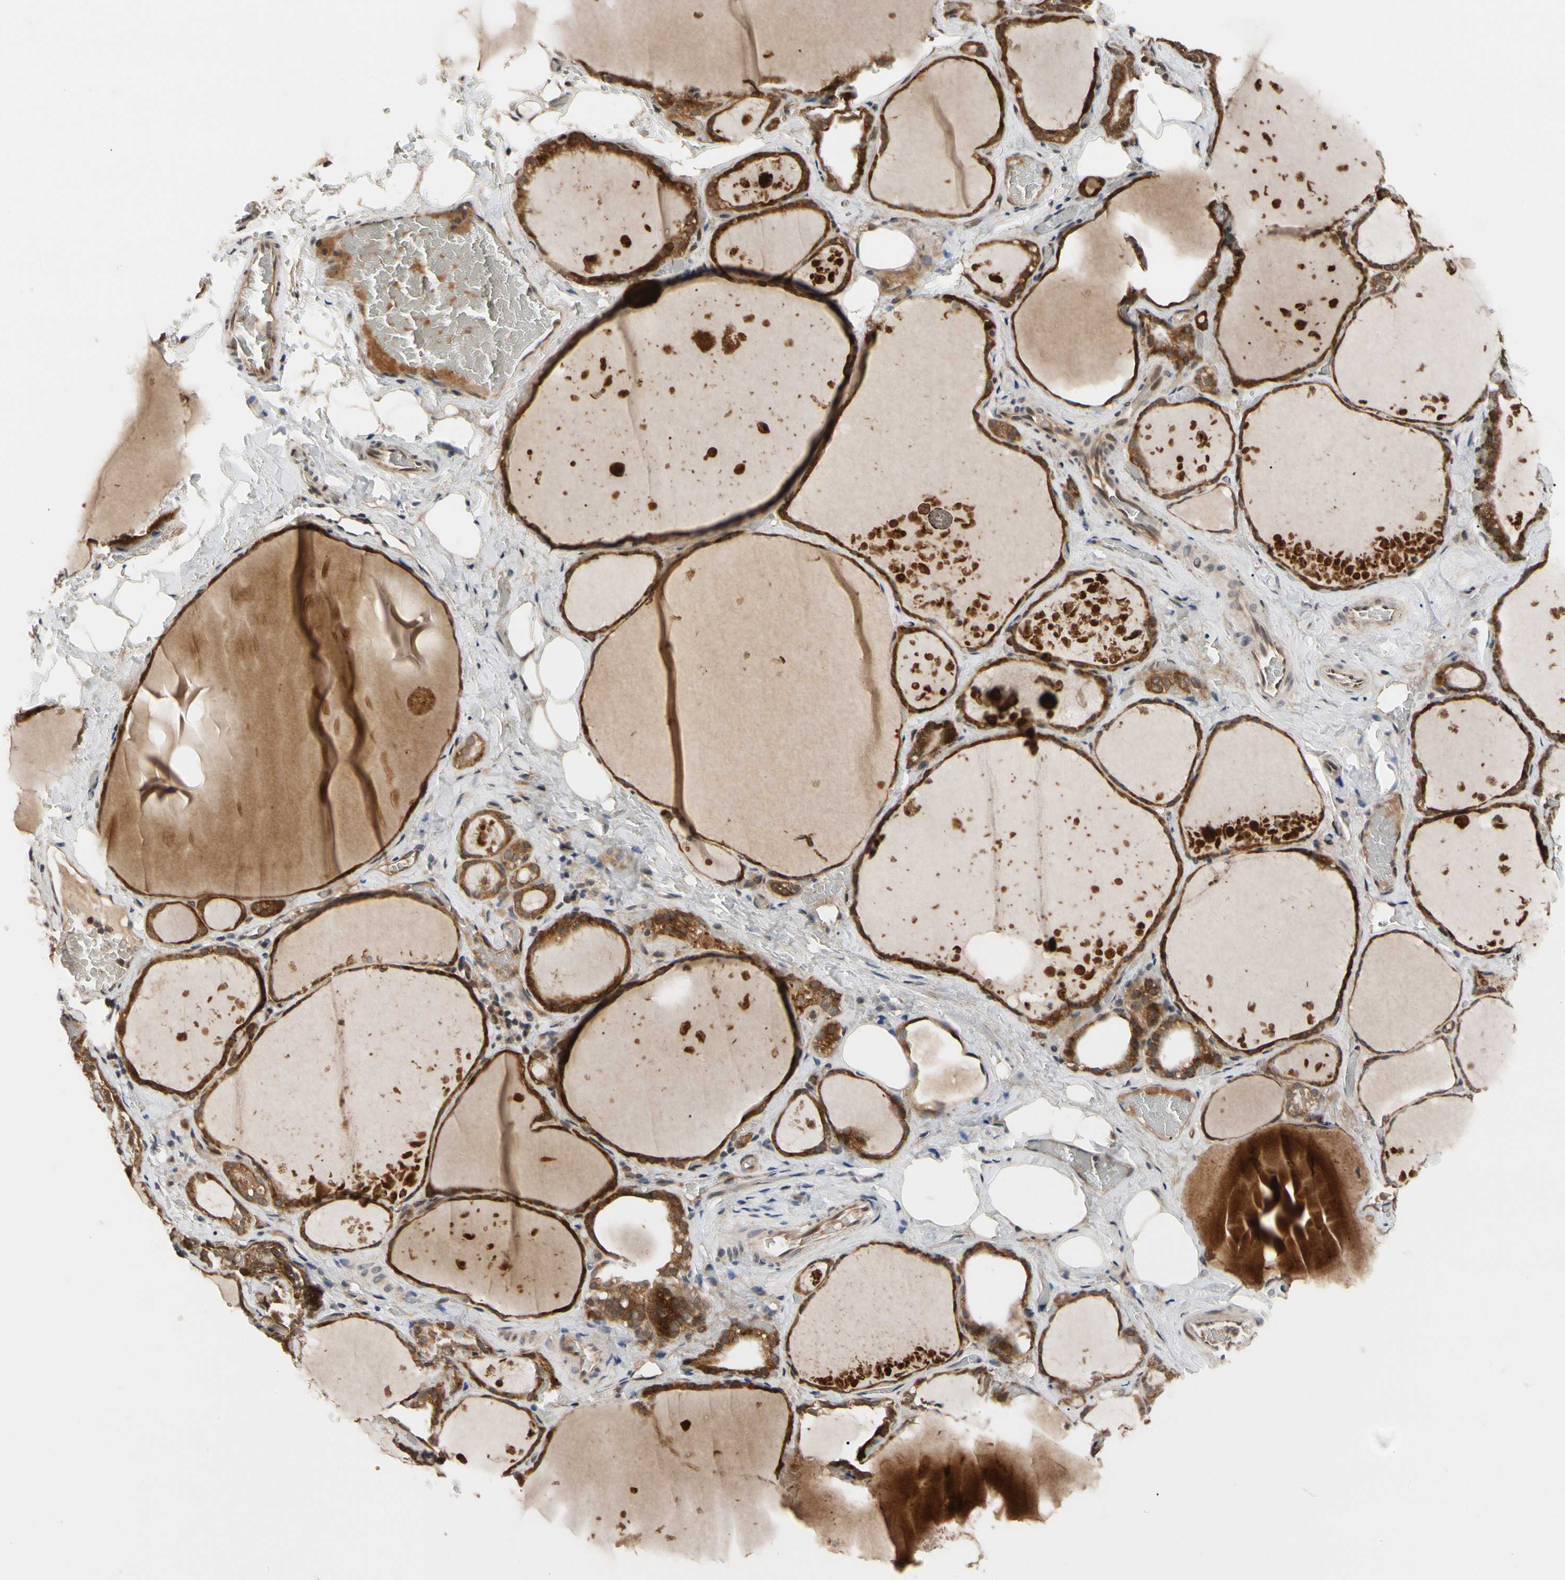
{"staining": {"intensity": "strong", "quantity": ">75%", "location": "cytoplasmic/membranous"}, "tissue": "thyroid gland", "cell_type": "Glandular cells", "image_type": "normal", "snomed": [{"axis": "morphology", "description": "Normal tissue, NOS"}, {"axis": "topography", "description": "Thyroid gland"}], "caption": "Immunohistochemical staining of benign thyroid gland demonstrates strong cytoplasmic/membranous protein staining in approximately >75% of glandular cells.", "gene": "CYTIP", "patient": {"sex": "male", "age": 61}}